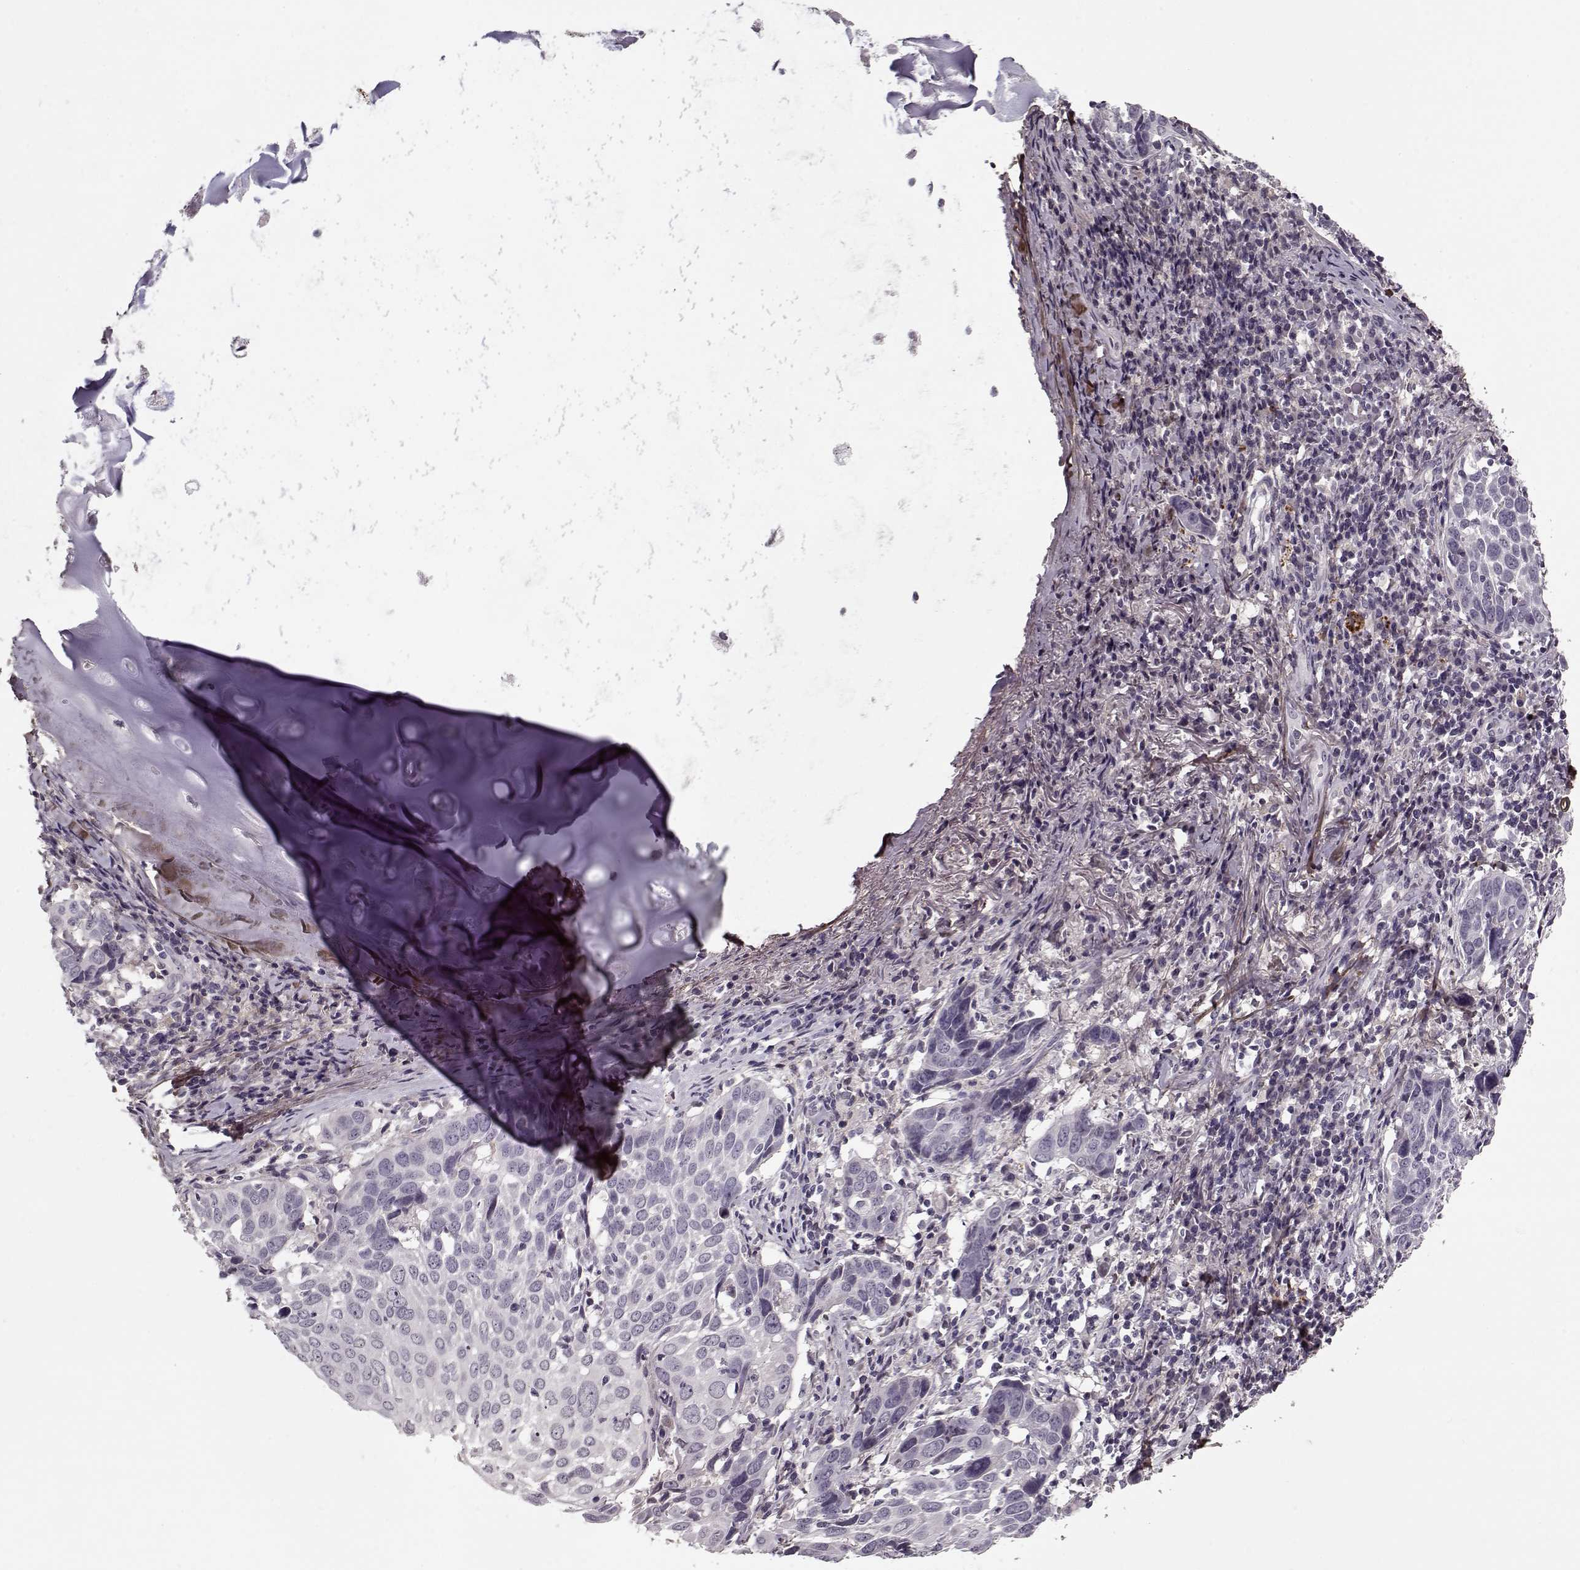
{"staining": {"intensity": "negative", "quantity": "none", "location": "none"}, "tissue": "lung cancer", "cell_type": "Tumor cells", "image_type": "cancer", "snomed": [{"axis": "morphology", "description": "Squamous cell carcinoma, NOS"}, {"axis": "topography", "description": "Lung"}], "caption": "Photomicrograph shows no protein staining in tumor cells of squamous cell carcinoma (lung) tissue.", "gene": "LUM", "patient": {"sex": "male", "age": 57}}